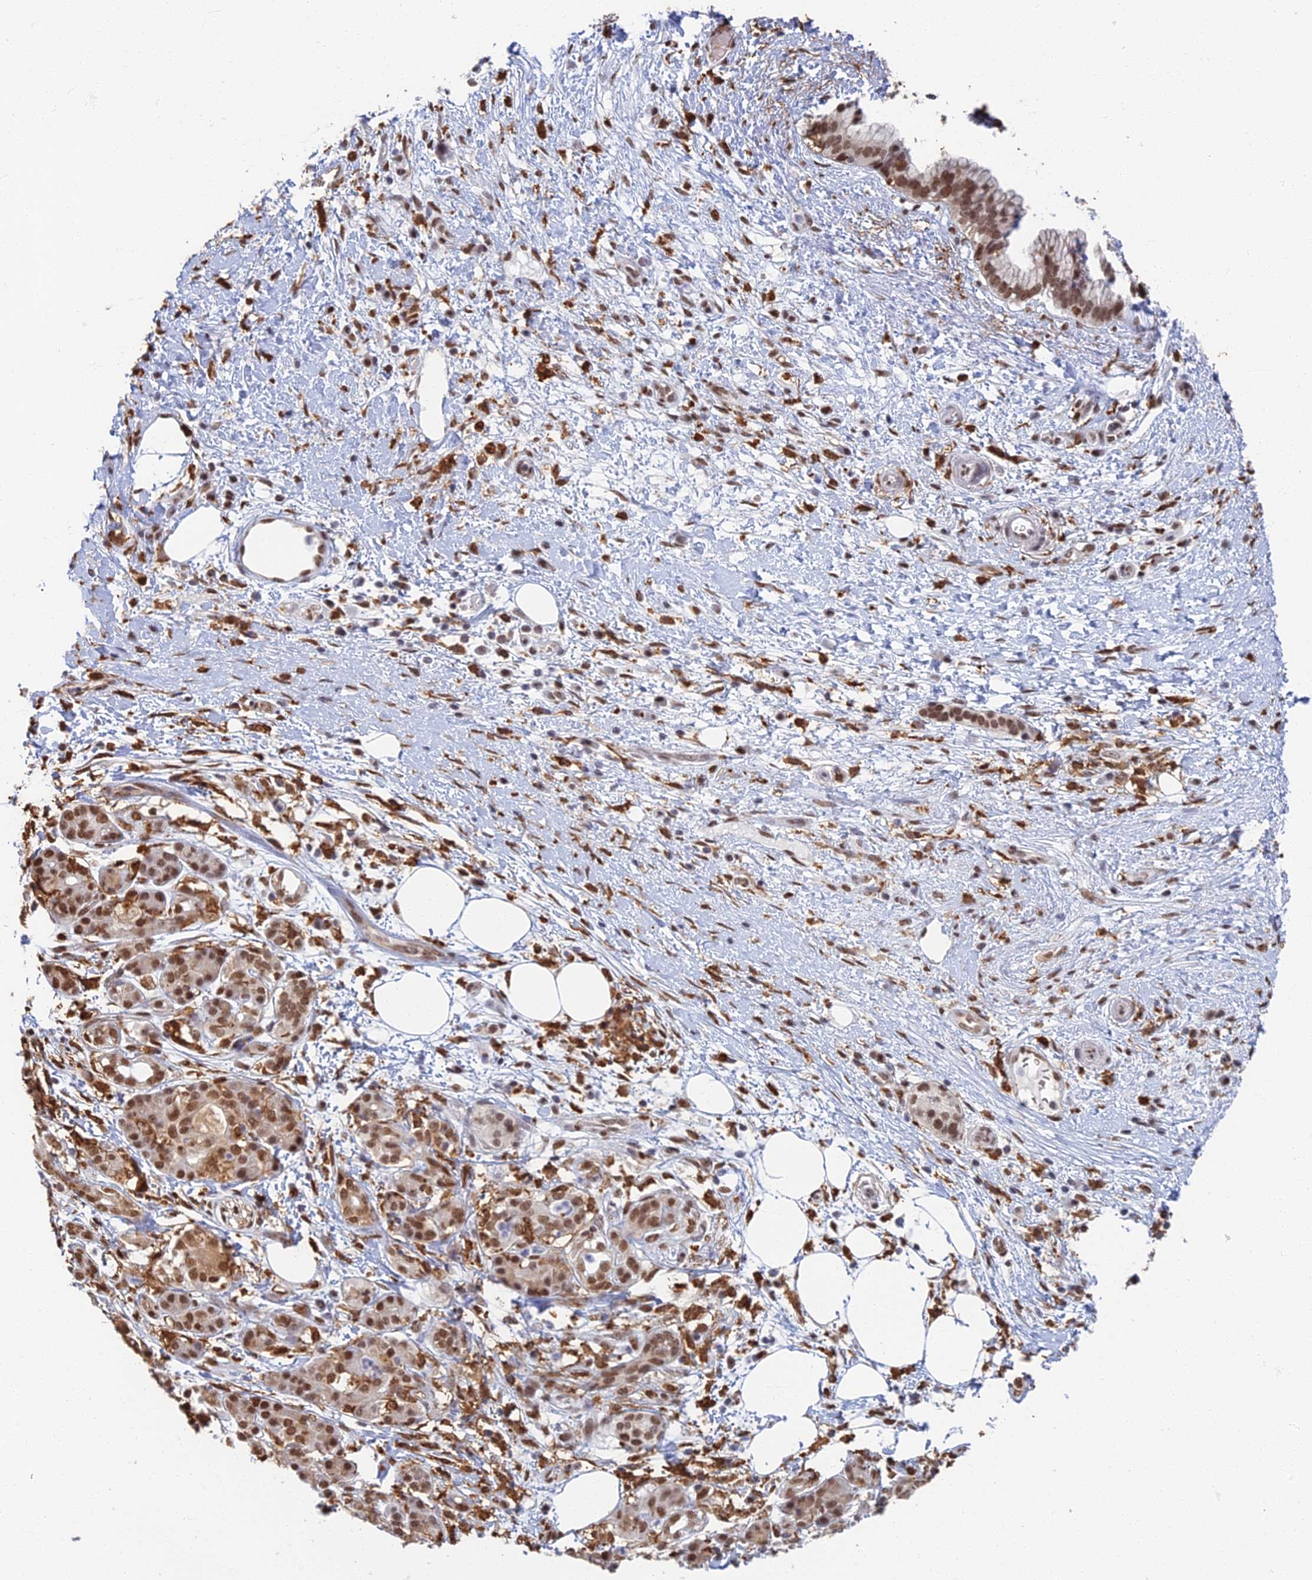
{"staining": {"intensity": "moderate", "quantity": ">75%", "location": "cytoplasmic/membranous,nuclear"}, "tissue": "pancreatic cancer", "cell_type": "Tumor cells", "image_type": "cancer", "snomed": [{"axis": "morphology", "description": "Adenocarcinoma, NOS"}, {"axis": "topography", "description": "Pancreas"}], "caption": "Tumor cells demonstrate medium levels of moderate cytoplasmic/membranous and nuclear staining in about >75% of cells in adenocarcinoma (pancreatic).", "gene": "GPATCH1", "patient": {"sex": "female", "age": 73}}